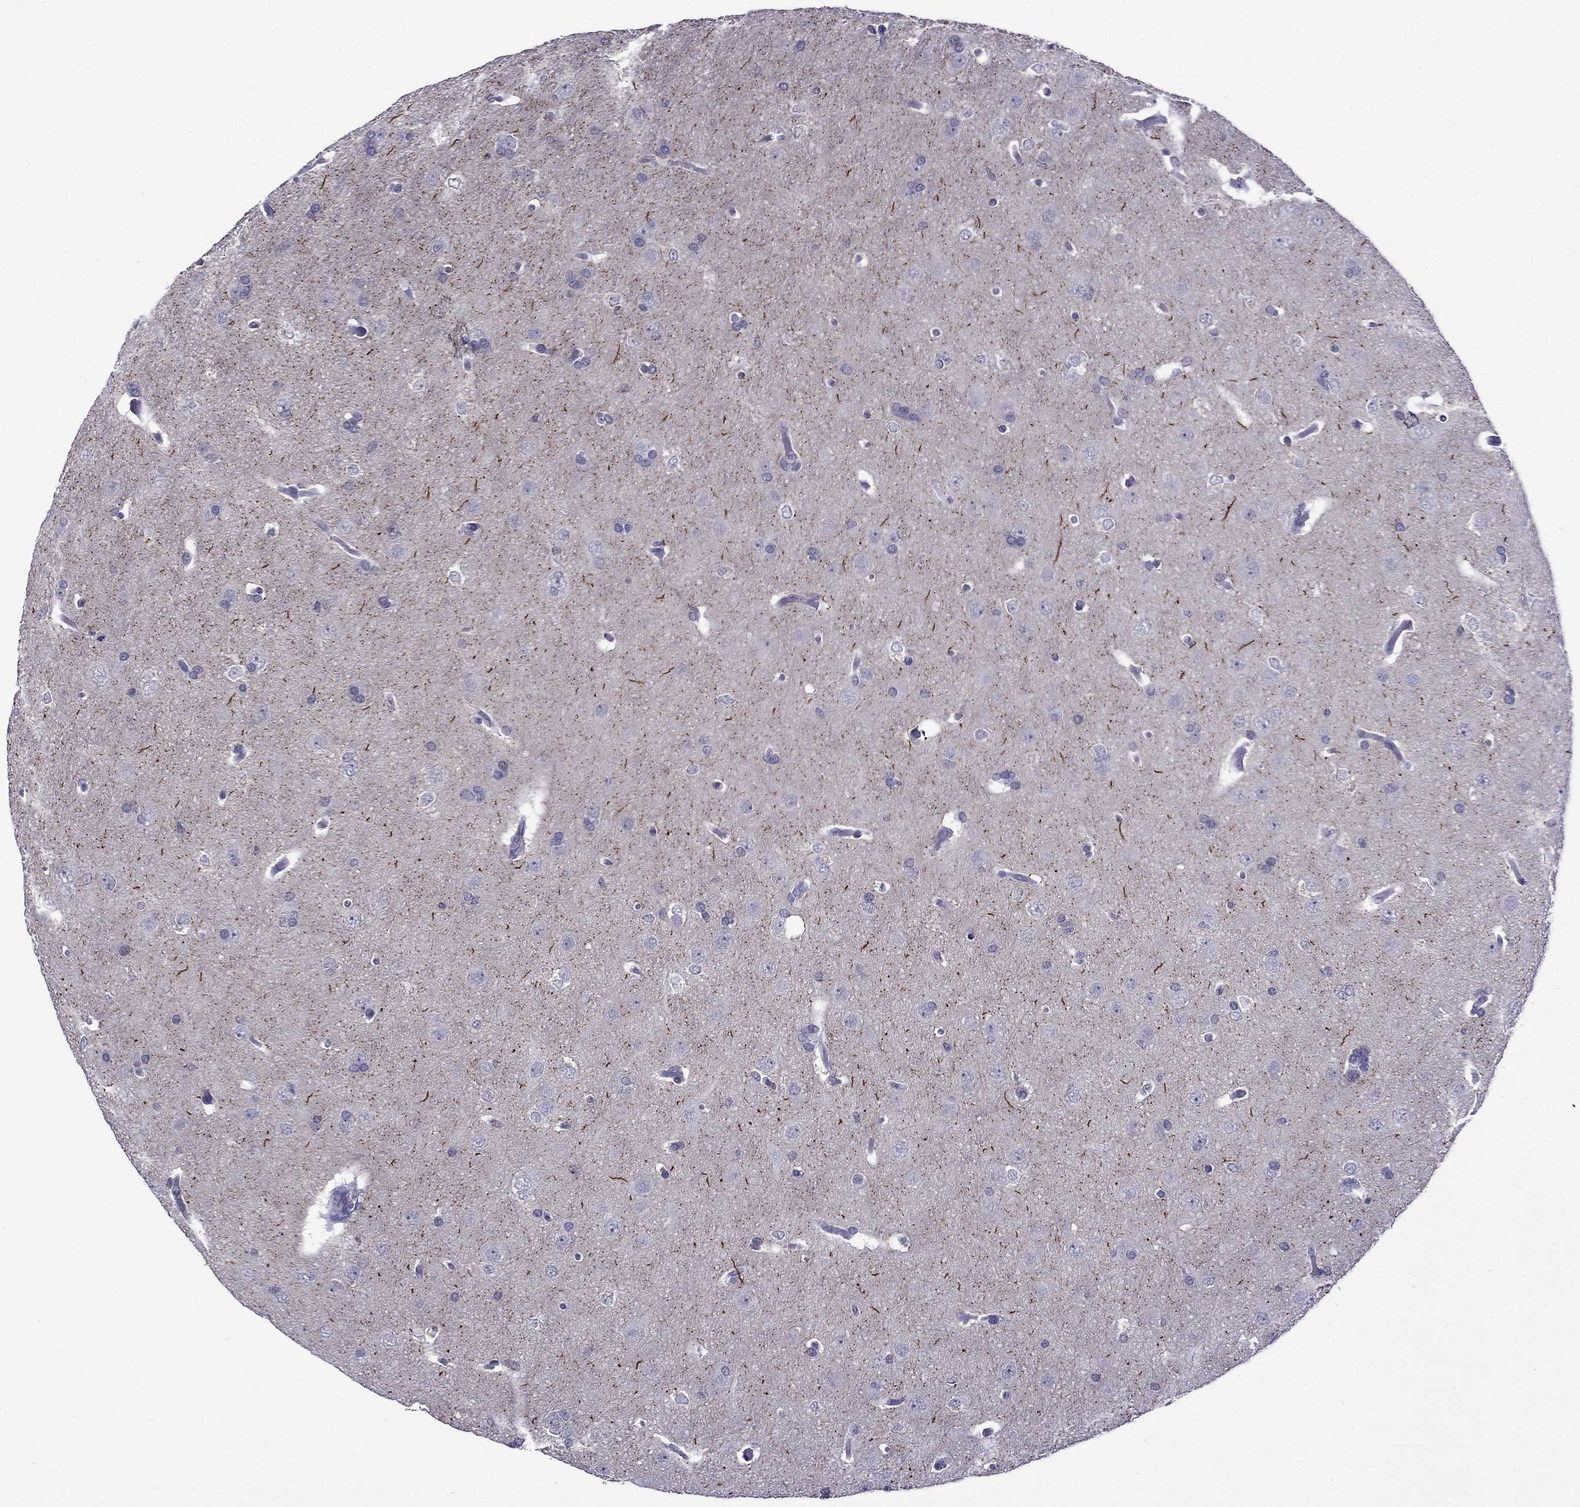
{"staining": {"intensity": "negative", "quantity": "none", "location": "none"}, "tissue": "glioma", "cell_type": "Tumor cells", "image_type": "cancer", "snomed": [{"axis": "morphology", "description": "Glioma, malignant, Low grade"}, {"axis": "topography", "description": "Brain"}], "caption": "Protein analysis of malignant glioma (low-grade) shows no significant staining in tumor cells.", "gene": "SPTBN4", "patient": {"sex": "female", "age": 32}}